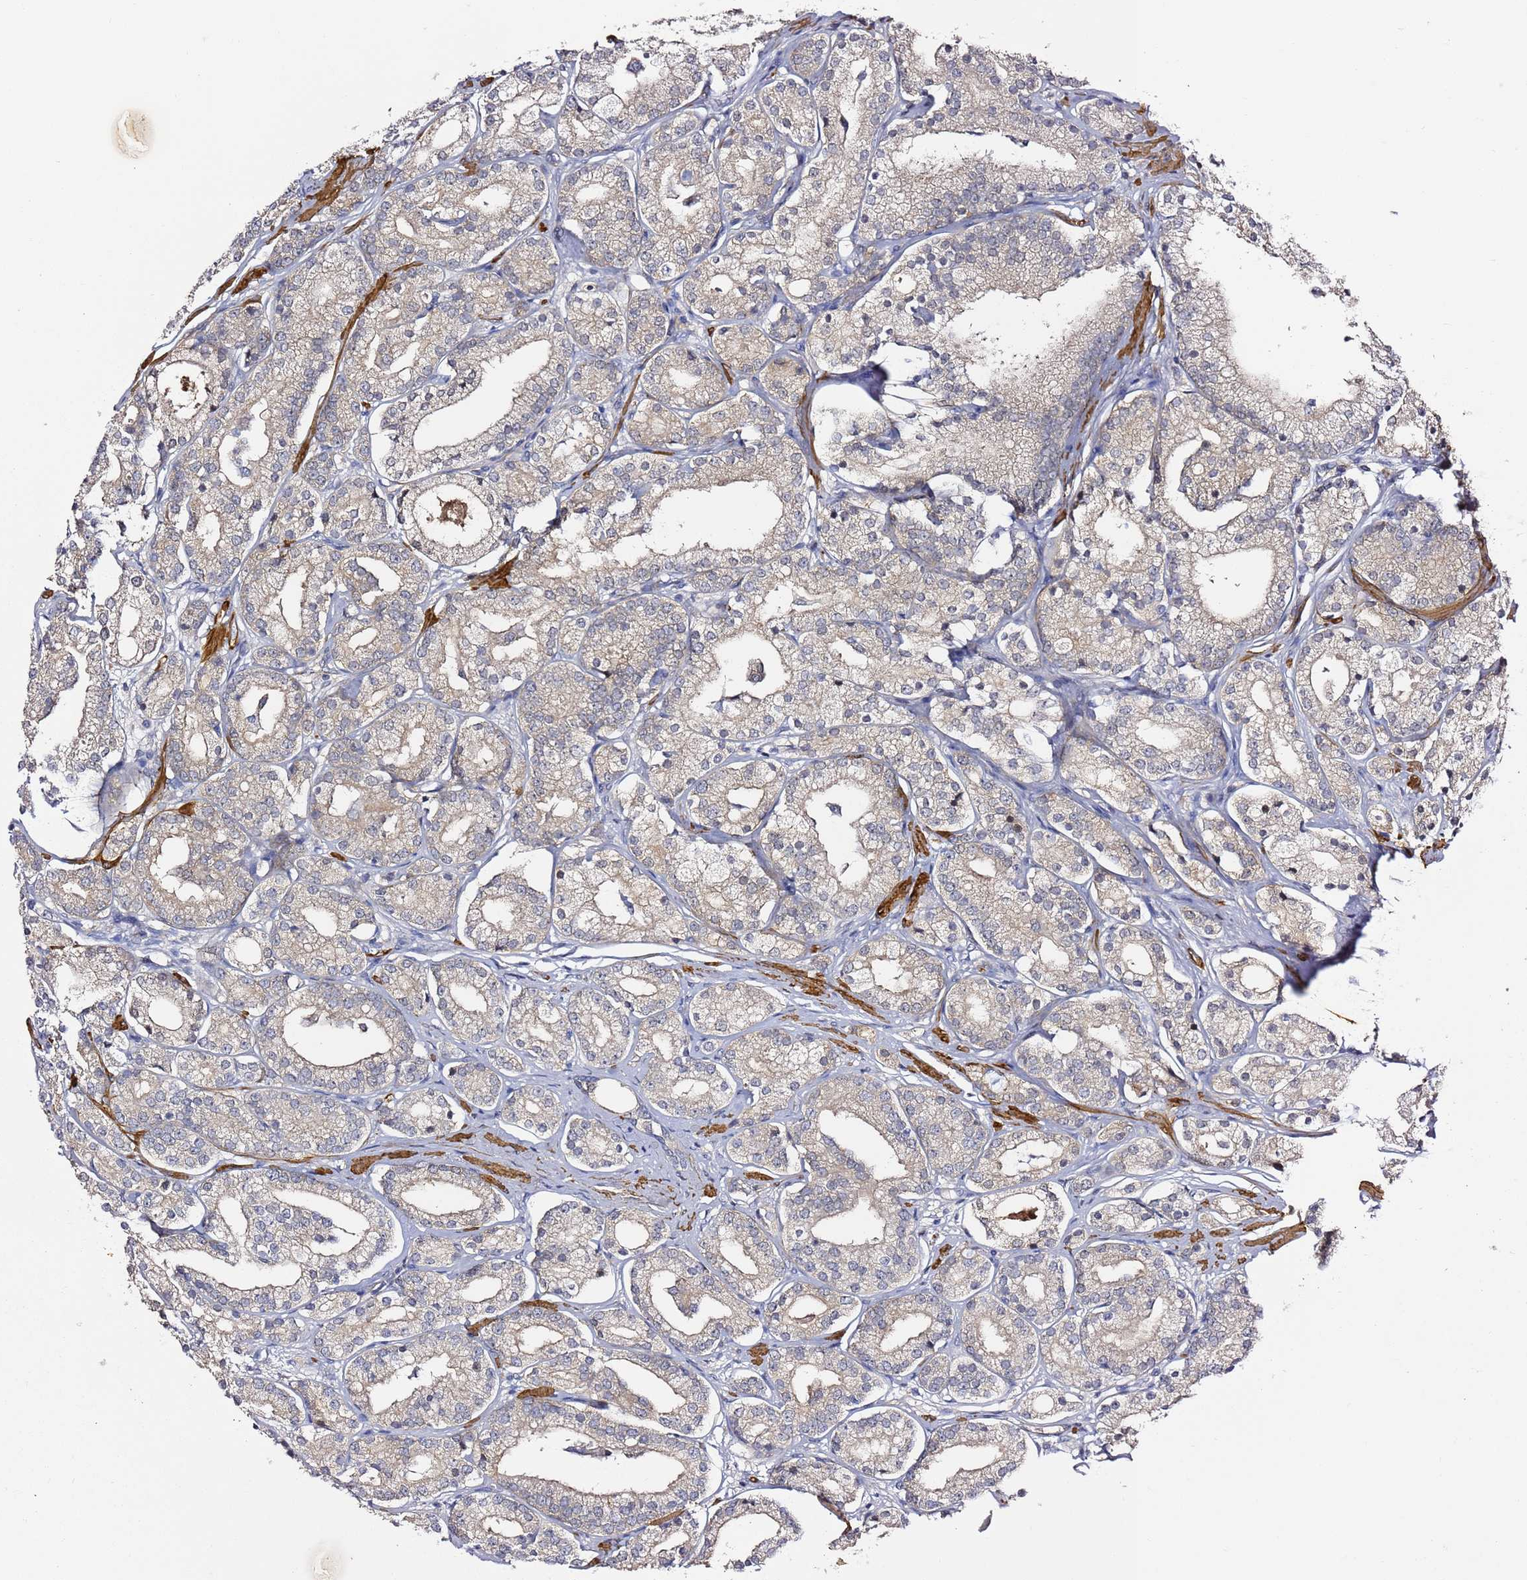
{"staining": {"intensity": "negative", "quantity": "none", "location": "none"}, "tissue": "prostate cancer", "cell_type": "Tumor cells", "image_type": "cancer", "snomed": [{"axis": "morphology", "description": "Adenocarcinoma, High grade"}, {"axis": "topography", "description": "Prostate"}], "caption": "Immunohistochemical staining of prostate cancer (high-grade adenocarcinoma) shows no significant positivity in tumor cells.", "gene": "EPS8L1", "patient": {"sex": "male", "age": 69}}